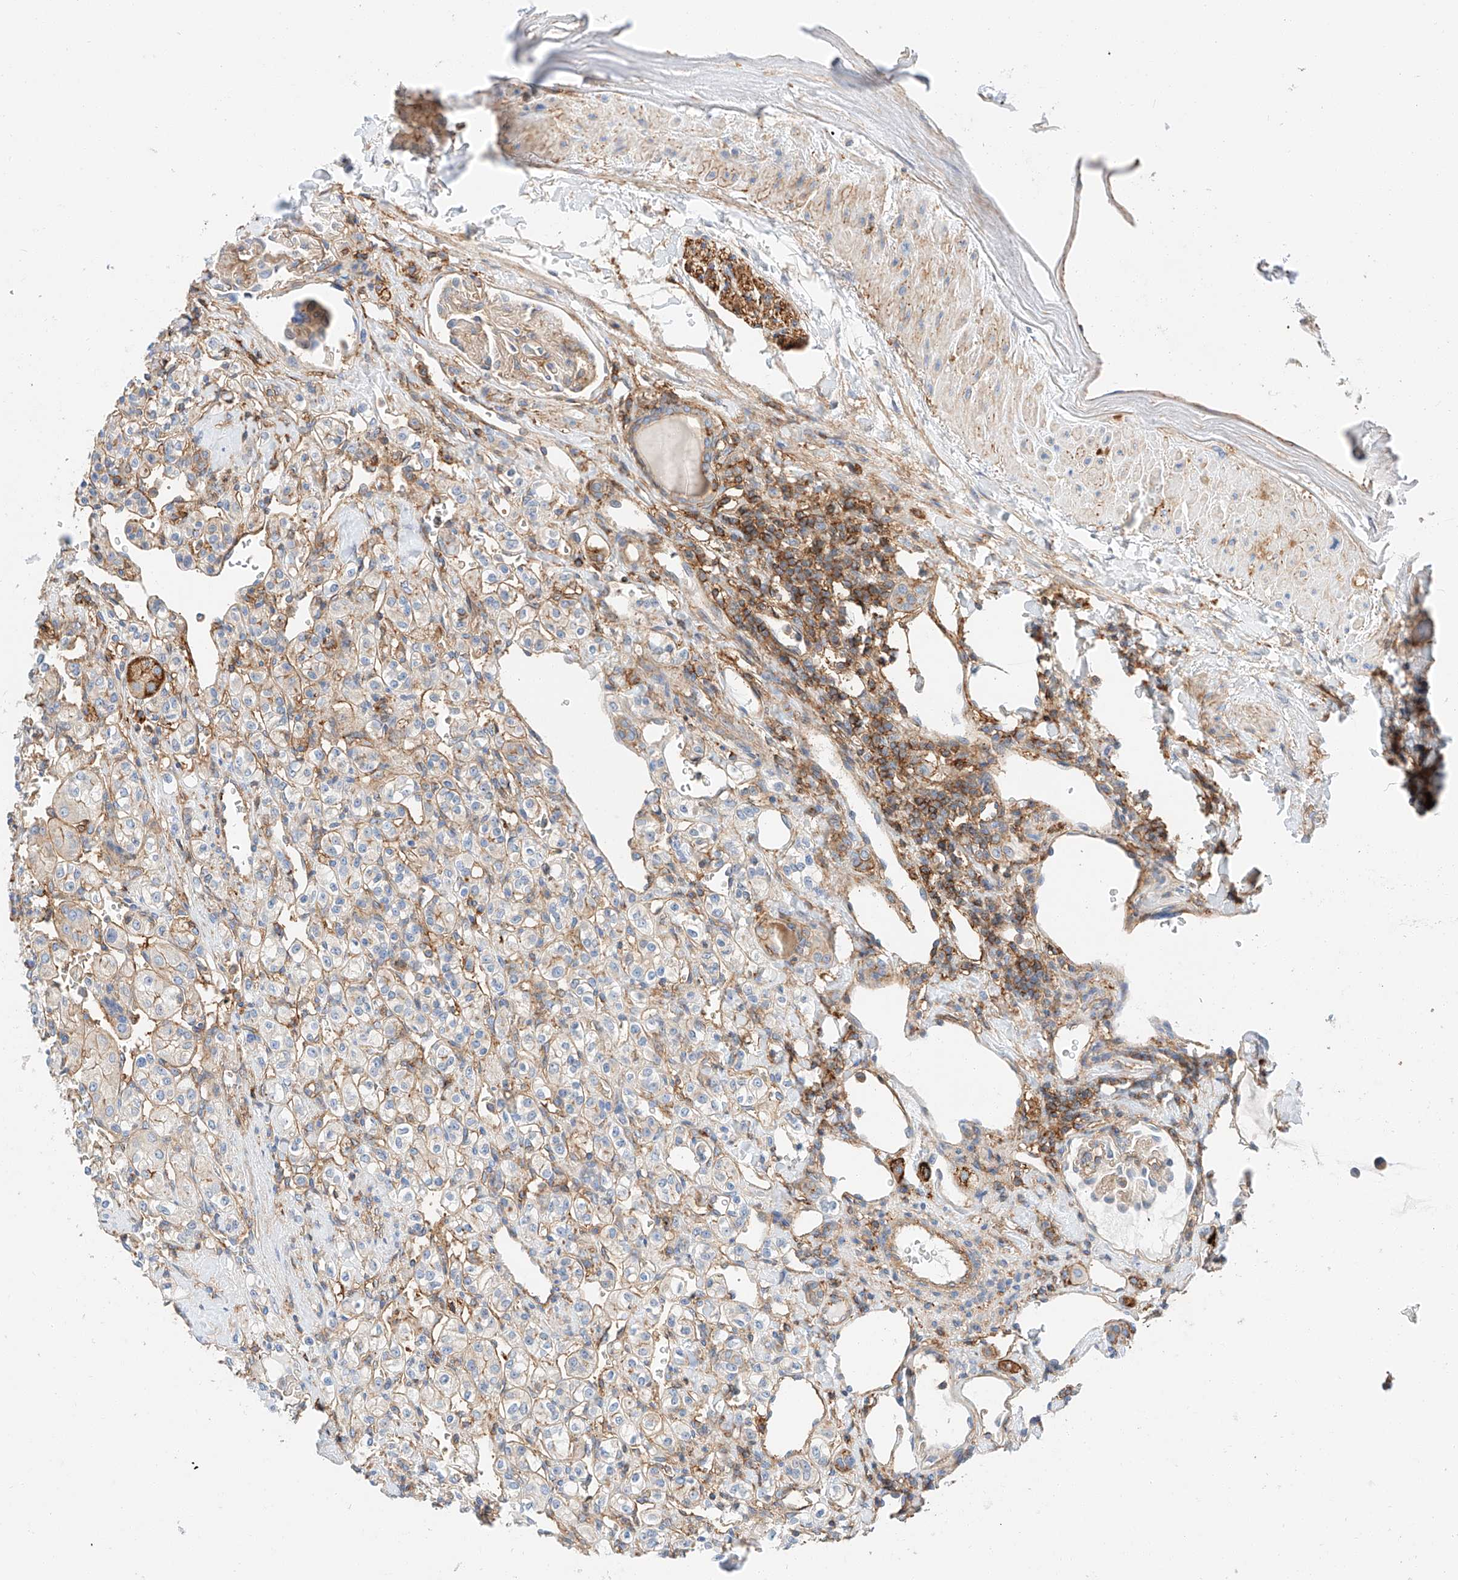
{"staining": {"intensity": "negative", "quantity": "none", "location": "none"}, "tissue": "renal cancer", "cell_type": "Tumor cells", "image_type": "cancer", "snomed": [{"axis": "morphology", "description": "Adenocarcinoma, NOS"}, {"axis": "topography", "description": "Kidney"}], "caption": "IHC micrograph of human renal cancer stained for a protein (brown), which demonstrates no positivity in tumor cells. The staining is performed using DAB brown chromogen with nuclei counter-stained in using hematoxylin.", "gene": "HAUS4", "patient": {"sex": "male", "age": 77}}